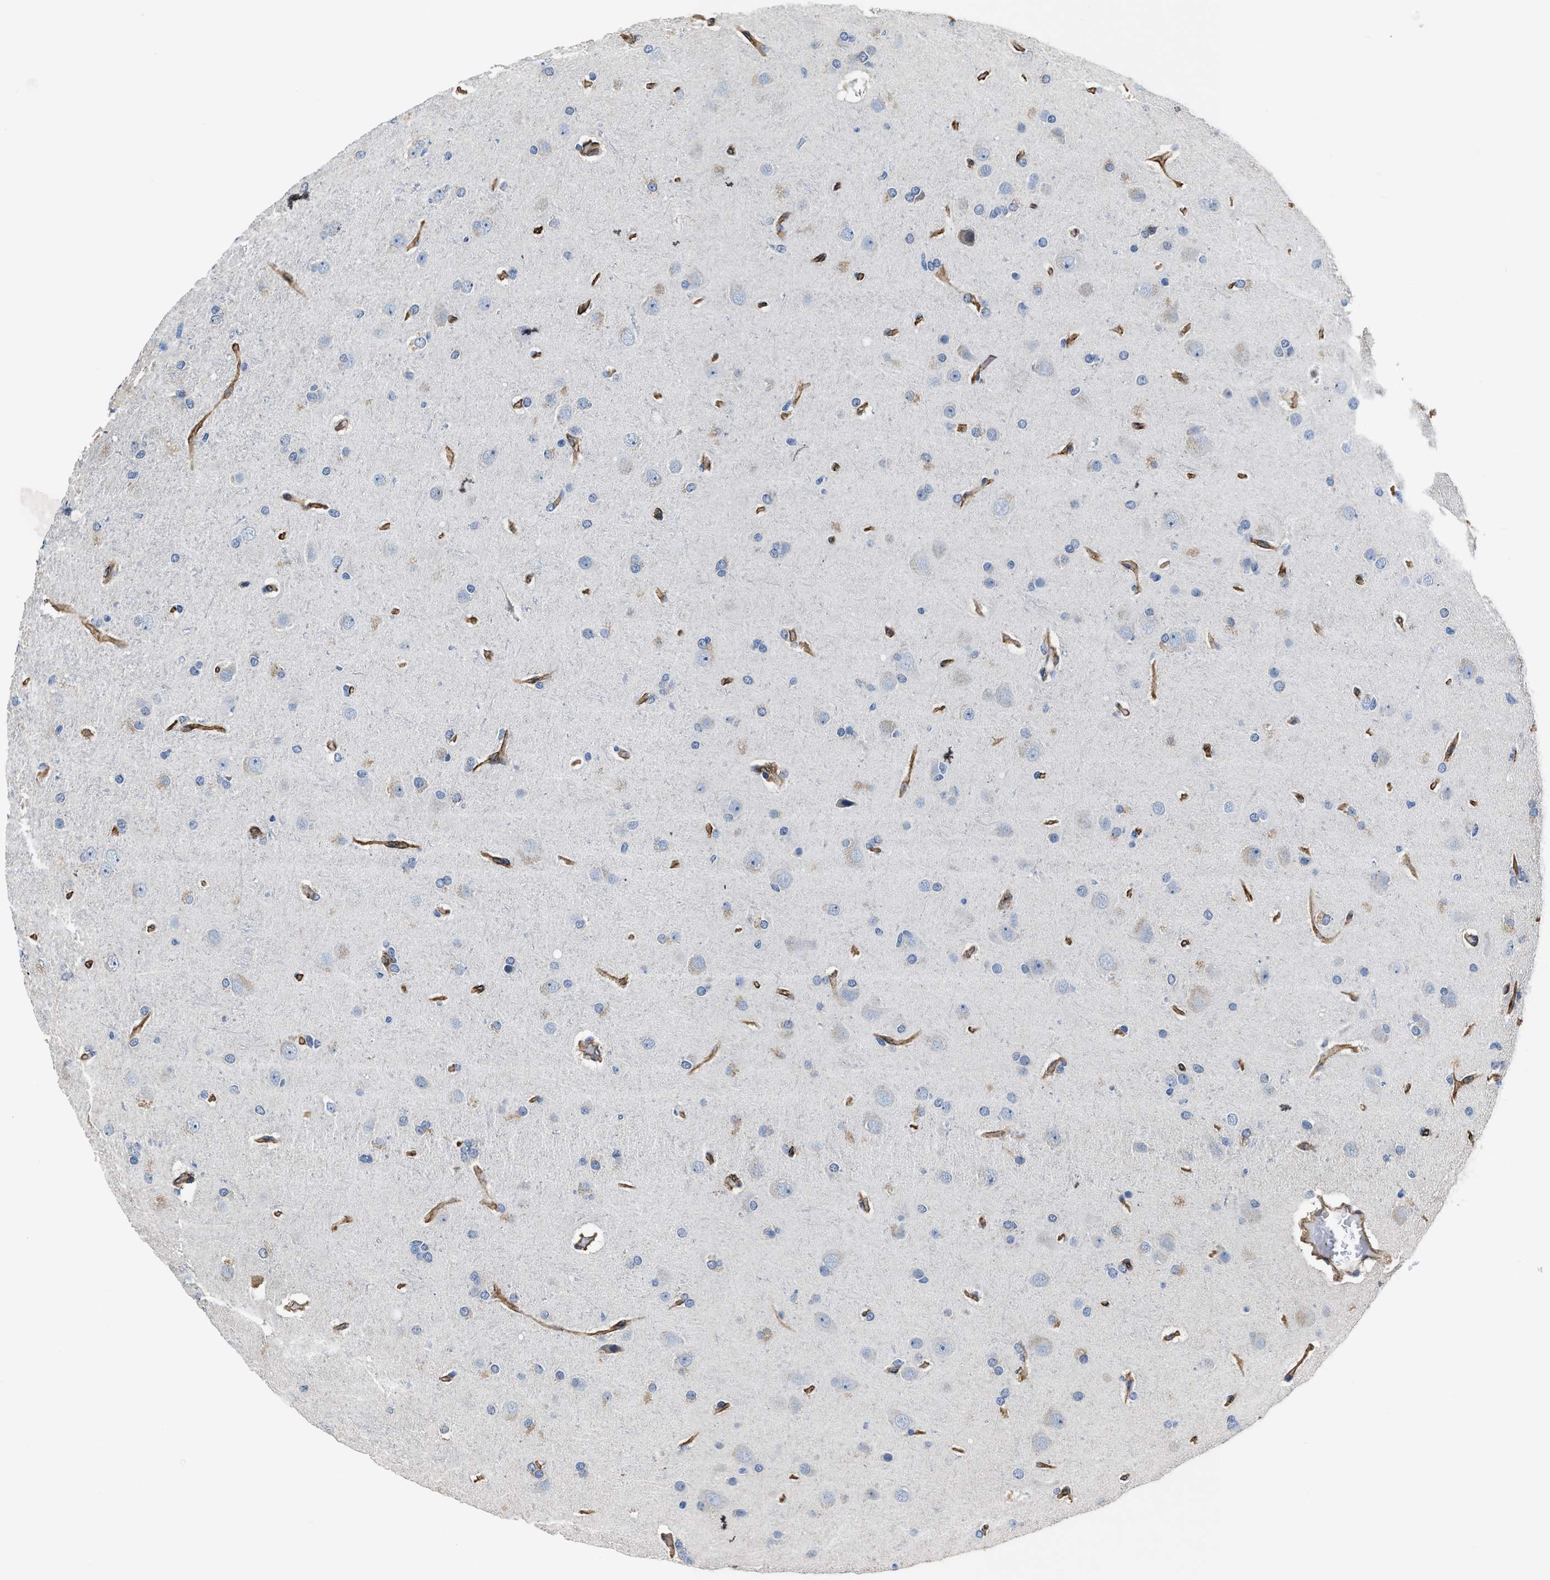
{"staining": {"intensity": "negative", "quantity": "none", "location": "none"}, "tissue": "glioma", "cell_type": "Tumor cells", "image_type": "cancer", "snomed": [{"axis": "morphology", "description": "Glioma, malignant, High grade"}, {"axis": "topography", "description": "Brain"}], "caption": "Human glioma stained for a protein using IHC displays no expression in tumor cells.", "gene": "C22orf42", "patient": {"sex": "female", "age": 58}}